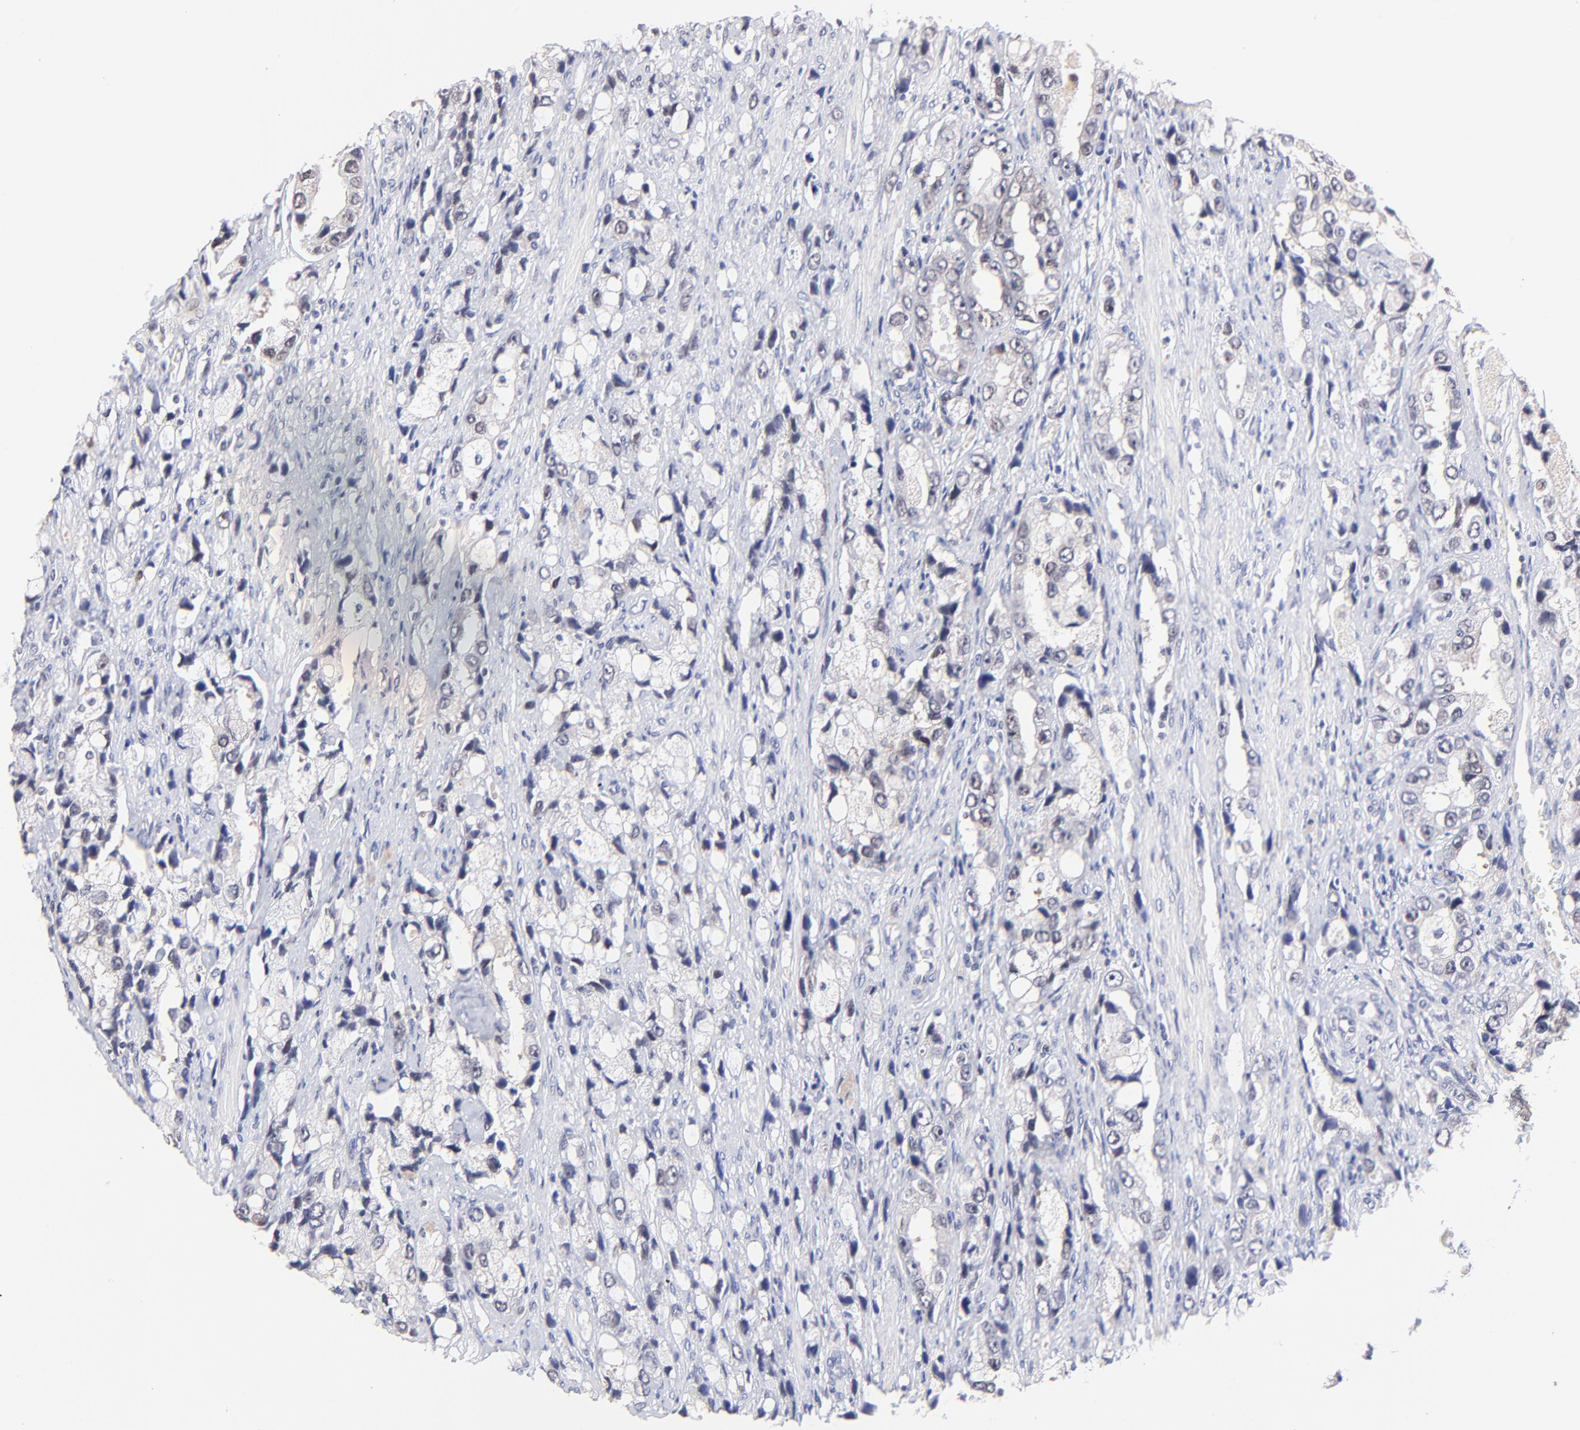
{"staining": {"intensity": "negative", "quantity": "none", "location": "none"}, "tissue": "prostate cancer", "cell_type": "Tumor cells", "image_type": "cancer", "snomed": [{"axis": "morphology", "description": "Adenocarcinoma, High grade"}, {"axis": "topography", "description": "Prostate"}], "caption": "A high-resolution micrograph shows immunohistochemistry (IHC) staining of prostate cancer (adenocarcinoma (high-grade)), which shows no significant staining in tumor cells.", "gene": "ZNF155", "patient": {"sex": "male", "age": 63}}